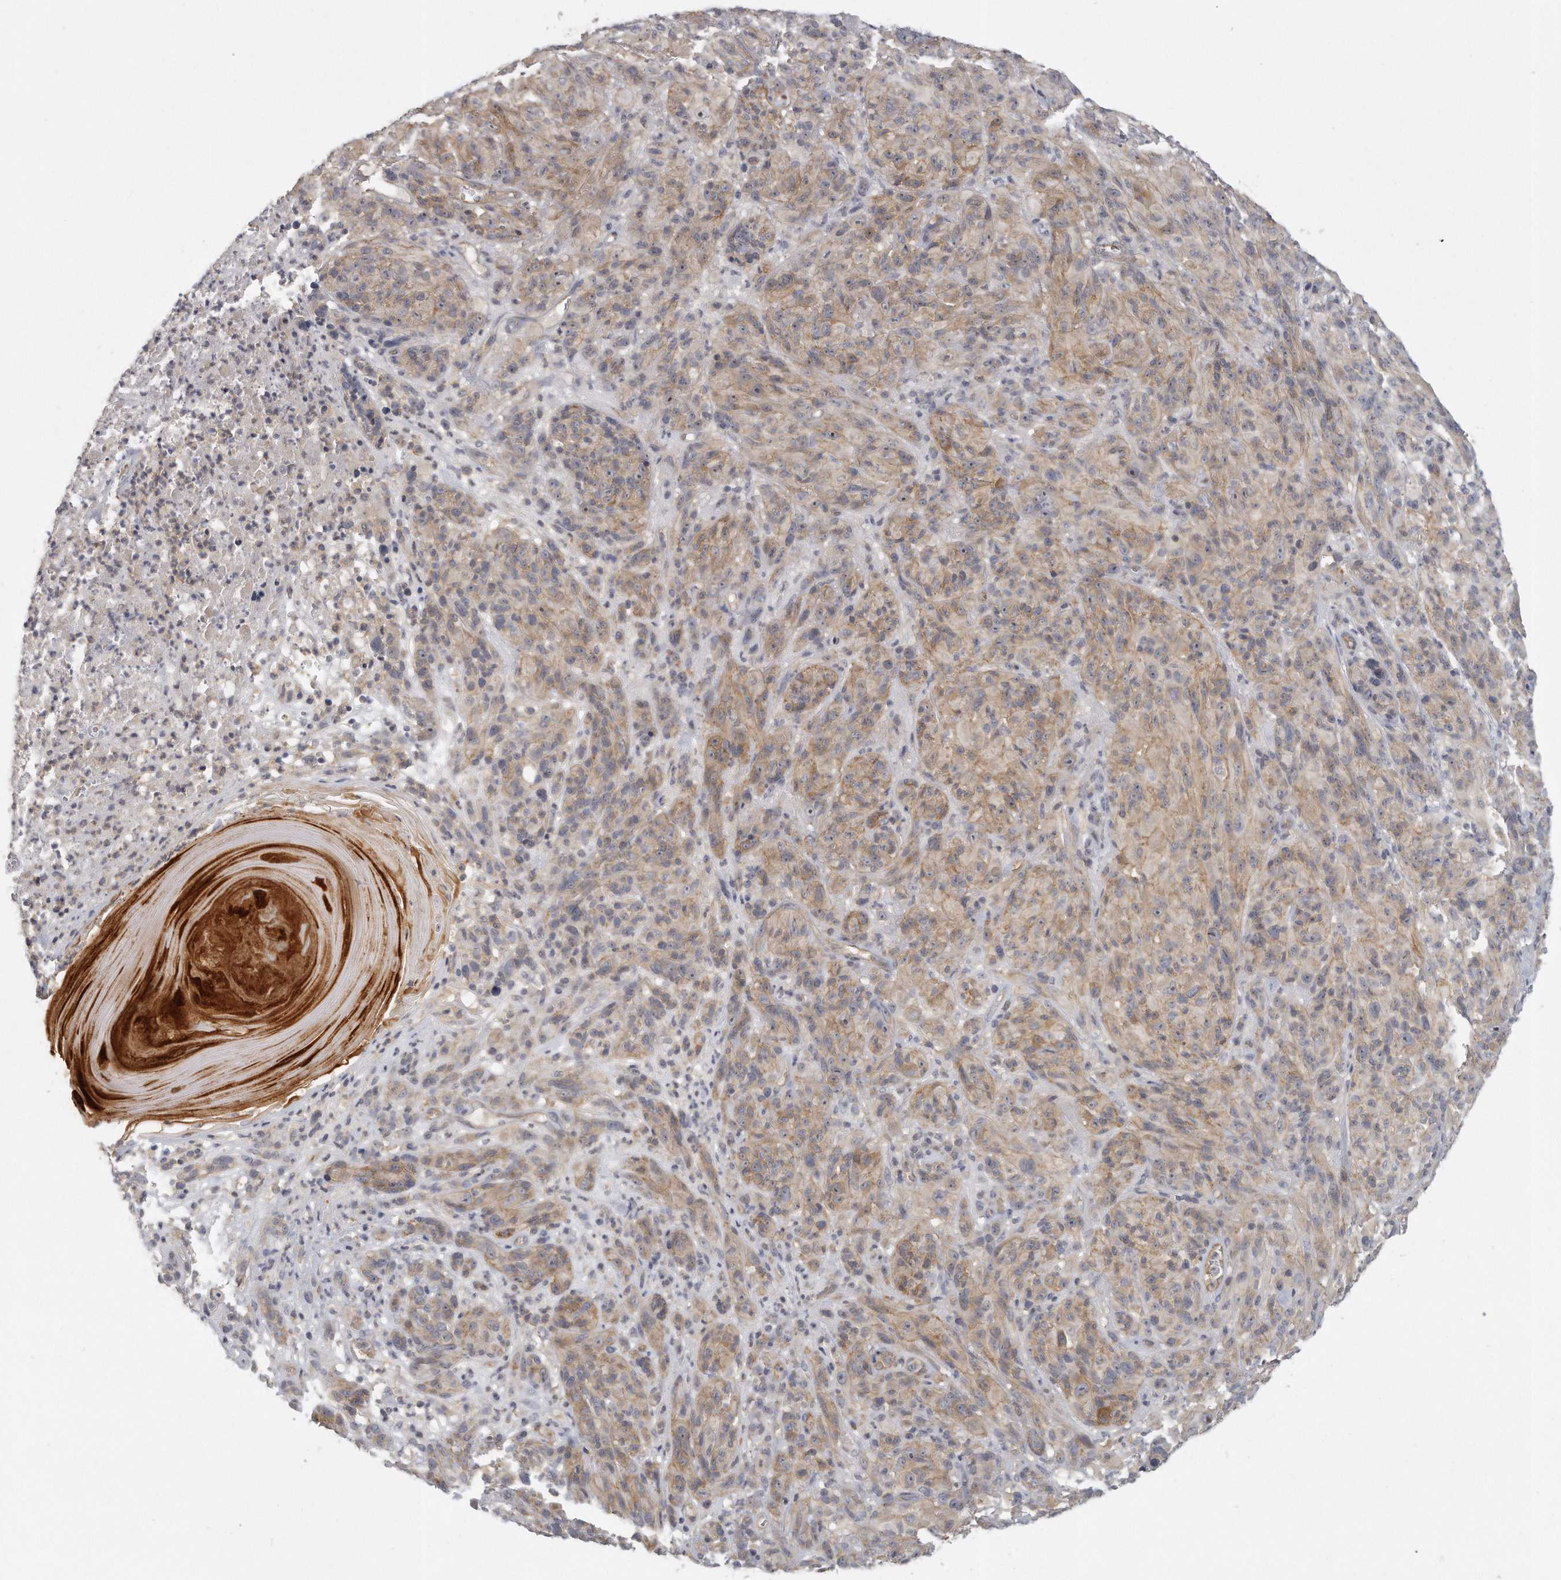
{"staining": {"intensity": "weak", "quantity": ">75%", "location": "cytoplasmic/membranous"}, "tissue": "melanoma", "cell_type": "Tumor cells", "image_type": "cancer", "snomed": [{"axis": "morphology", "description": "Malignant melanoma, NOS"}, {"axis": "topography", "description": "Skin of head"}], "caption": "Melanoma was stained to show a protein in brown. There is low levels of weak cytoplasmic/membranous staining in about >75% of tumor cells. The staining is performed using DAB (3,3'-diaminobenzidine) brown chromogen to label protein expression. The nuclei are counter-stained blue using hematoxylin.", "gene": "MTERF4", "patient": {"sex": "male", "age": 96}}